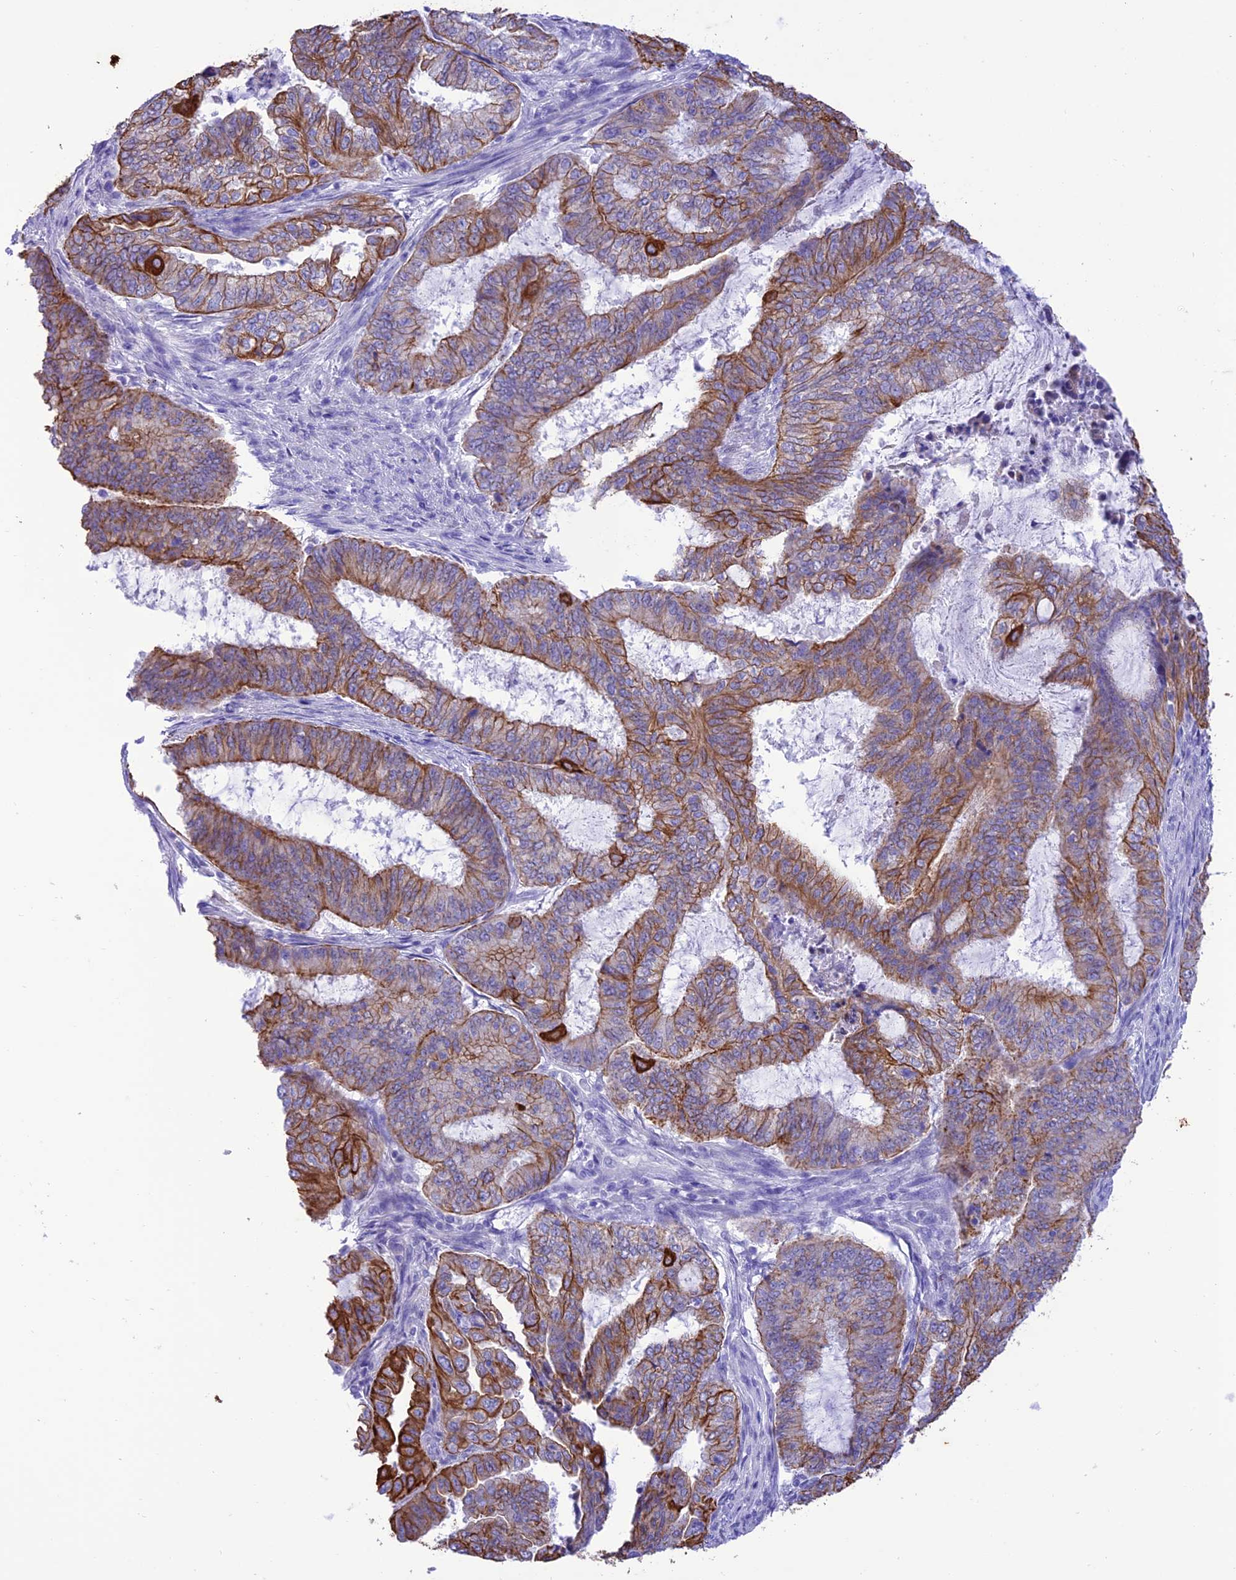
{"staining": {"intensity": "moderate", "quantity": ">75%", "location": "cytoplasmic/membranous"}, "tissue": "endometrial cancer", "cell_type": "Tumor cells", "image_type": "cancer", "snomed": [{"axis": "morphology", "description": "Adenocarcinoma, NOS"}, {"axis": "topography", "description": "Endometrium"}], "caption": "Immunohistochemical staining of human endometrial cancer exhibits medium levels of moderate cytoplasmic/membranous protein staining in approximately >75% of tumor cells. Immunohistochemistry (ihc) stains the protein of interest in brown and the nuclei are stained blue.", "gene": "VPS52", "patient": {"sex": "female", "age": 51}}